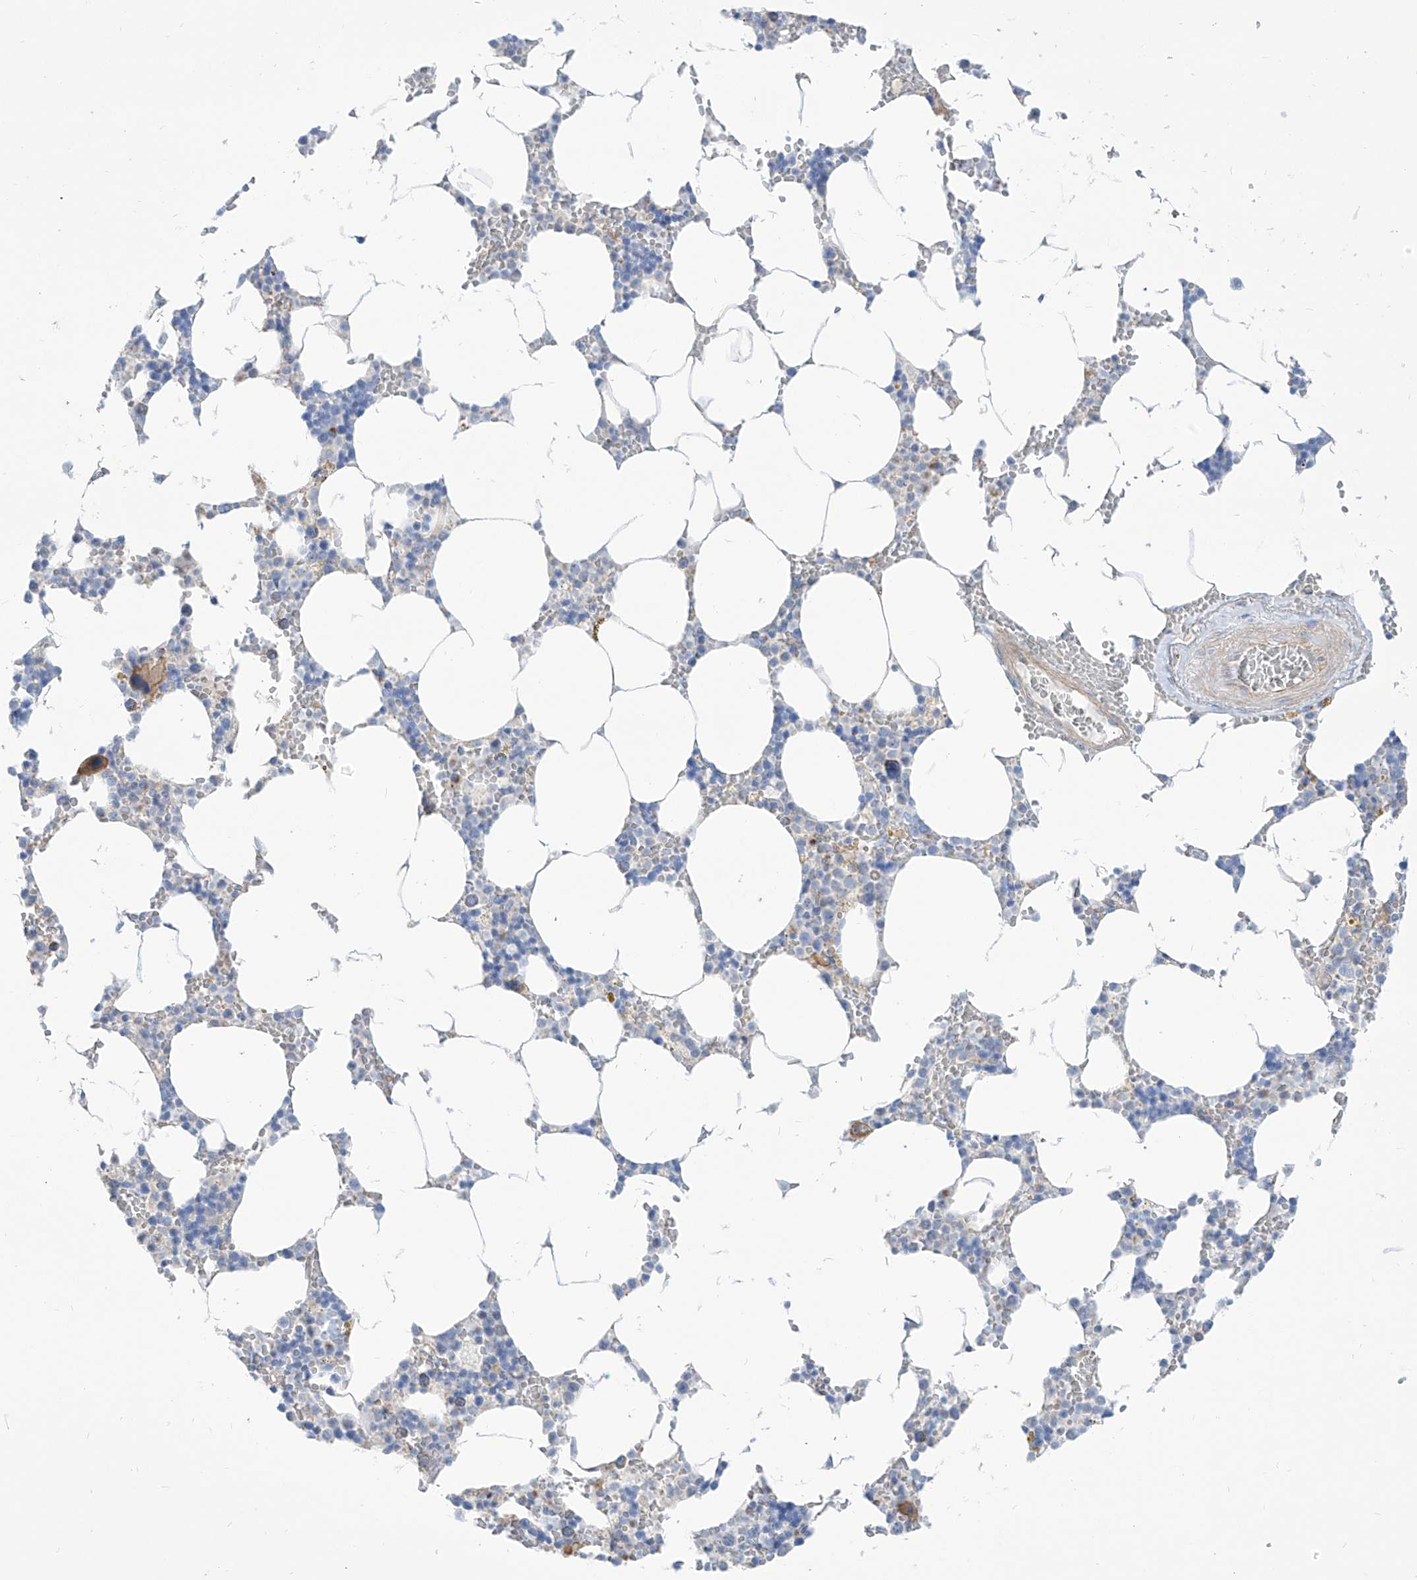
{"staining": {"intensity": "negative", "quantity": "none", "location": "none"}, "tissue": "bone marrow", "cell_type": "Hematopoietic cells", "image_type": "normal", "snomed": [{"axis": "morphology", "description": "Normal tissue, NOS"}, {"axis": "topography", "description": "Bone marrow"}], "caption": "DAB immunohistochemical staining of unremarkable human bone marrow exhibits no significant positivity in hematopoietic cells. (DAB (3,3'-diaminobenzidine) immunohistochemistry (IHC) with hematoxylin counter stain).", "gene": "TMEM209", "patient": {"sex": "male", "age": 70}}